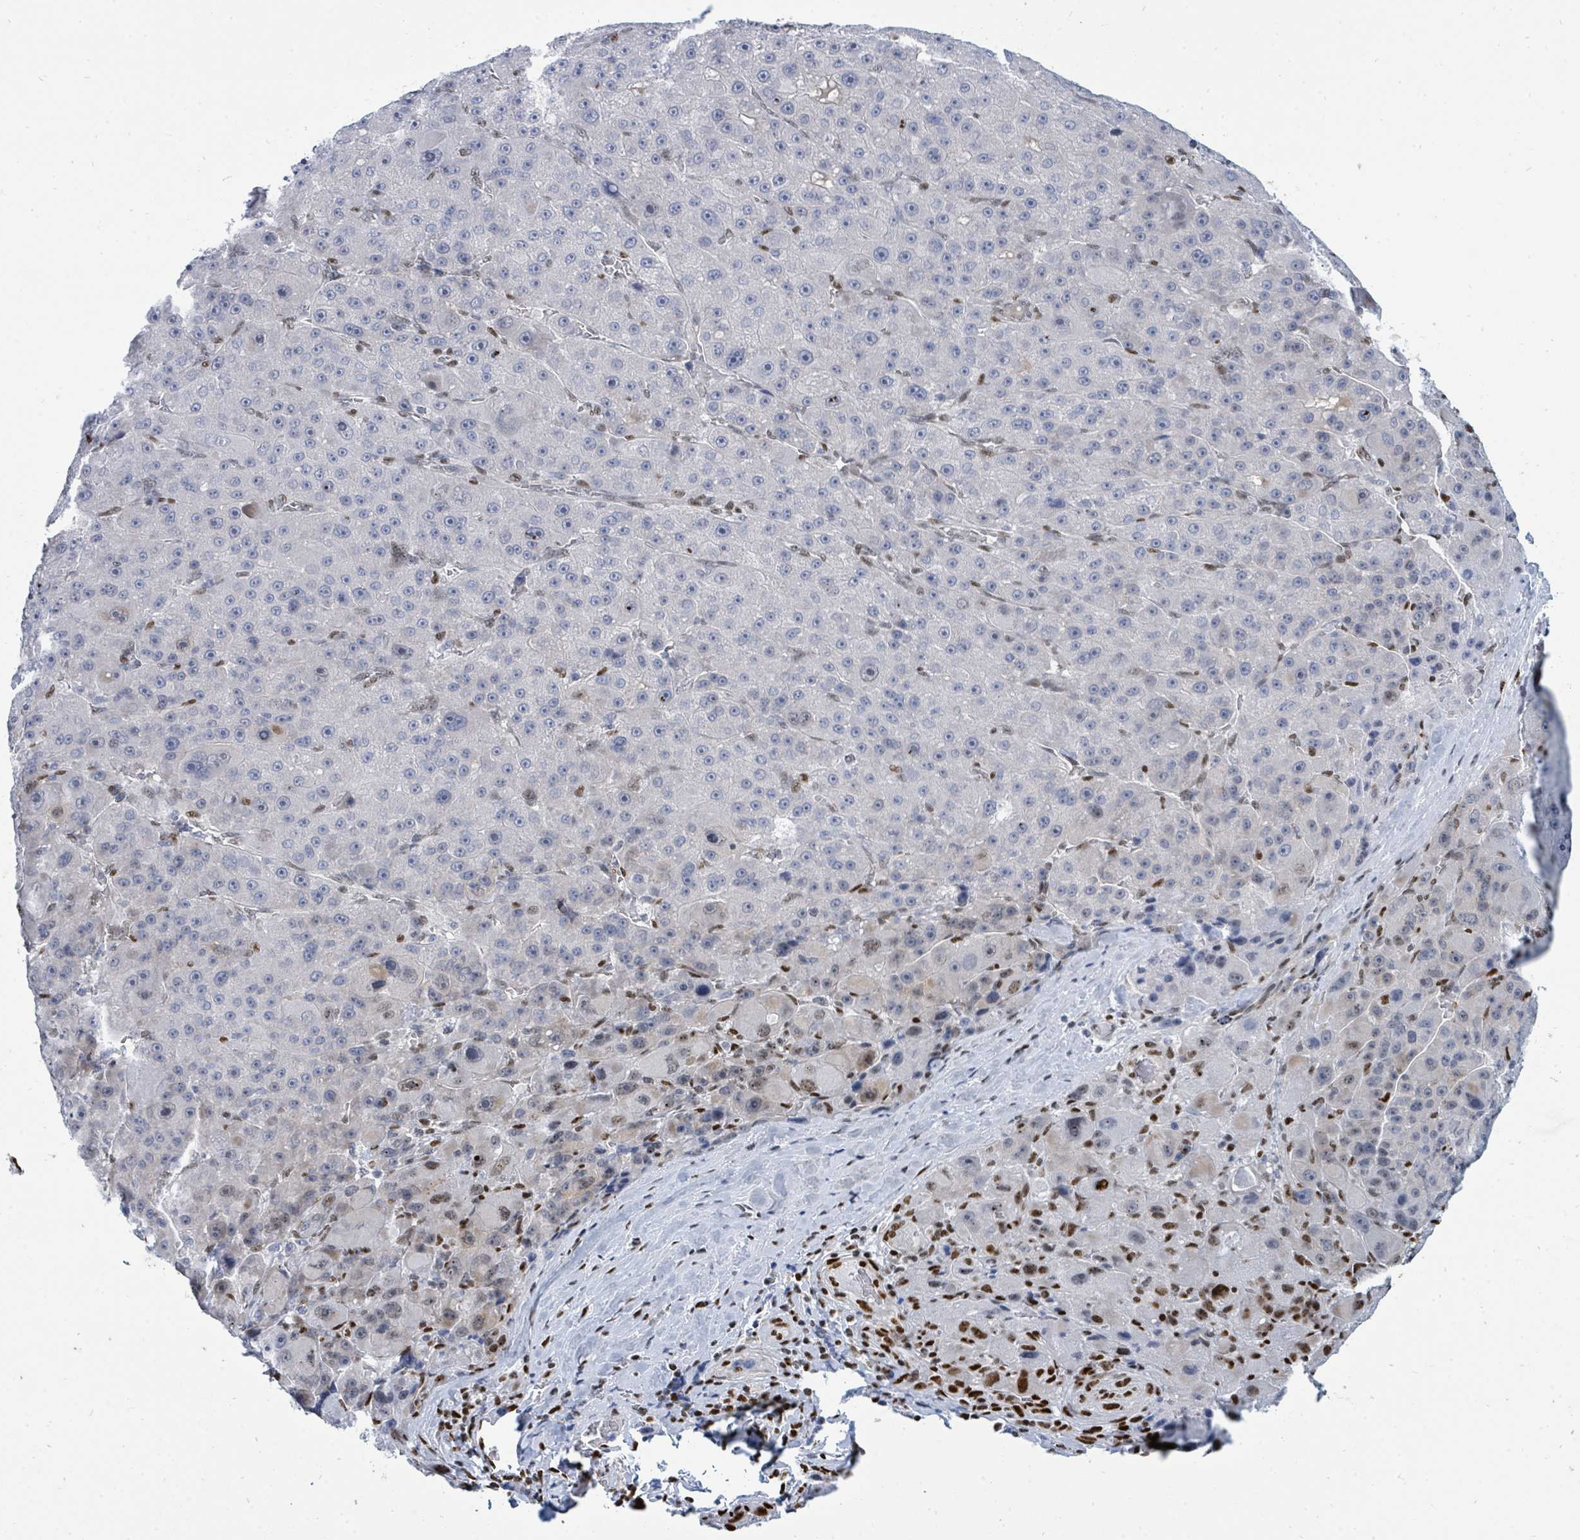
{"staining": {"intensity": "strong", "quantity": "<25%", "location": "nuclear"}, "tissue": "liver cancer", "cell_type": "Tumor cells", "image_type": "cancer", "snomed": [{"axis": "morphology", "description": "Carcinoma, Hepatocellular, NOS"}, {"axis": "topography", "description": "Liver"}], "caption": "High-magnification brightfield microscopy of liver hepatocellular carcinoma stained with DAB (3,3'-diaminobenzidine) (brown) and counterstained with hematoxylin (blue). tumor cells exhibit strong nuclear staining is appreciated in about<25% of cells.", "gene": "SUMO4", "patient": {"sex": "male", "age": 76}}